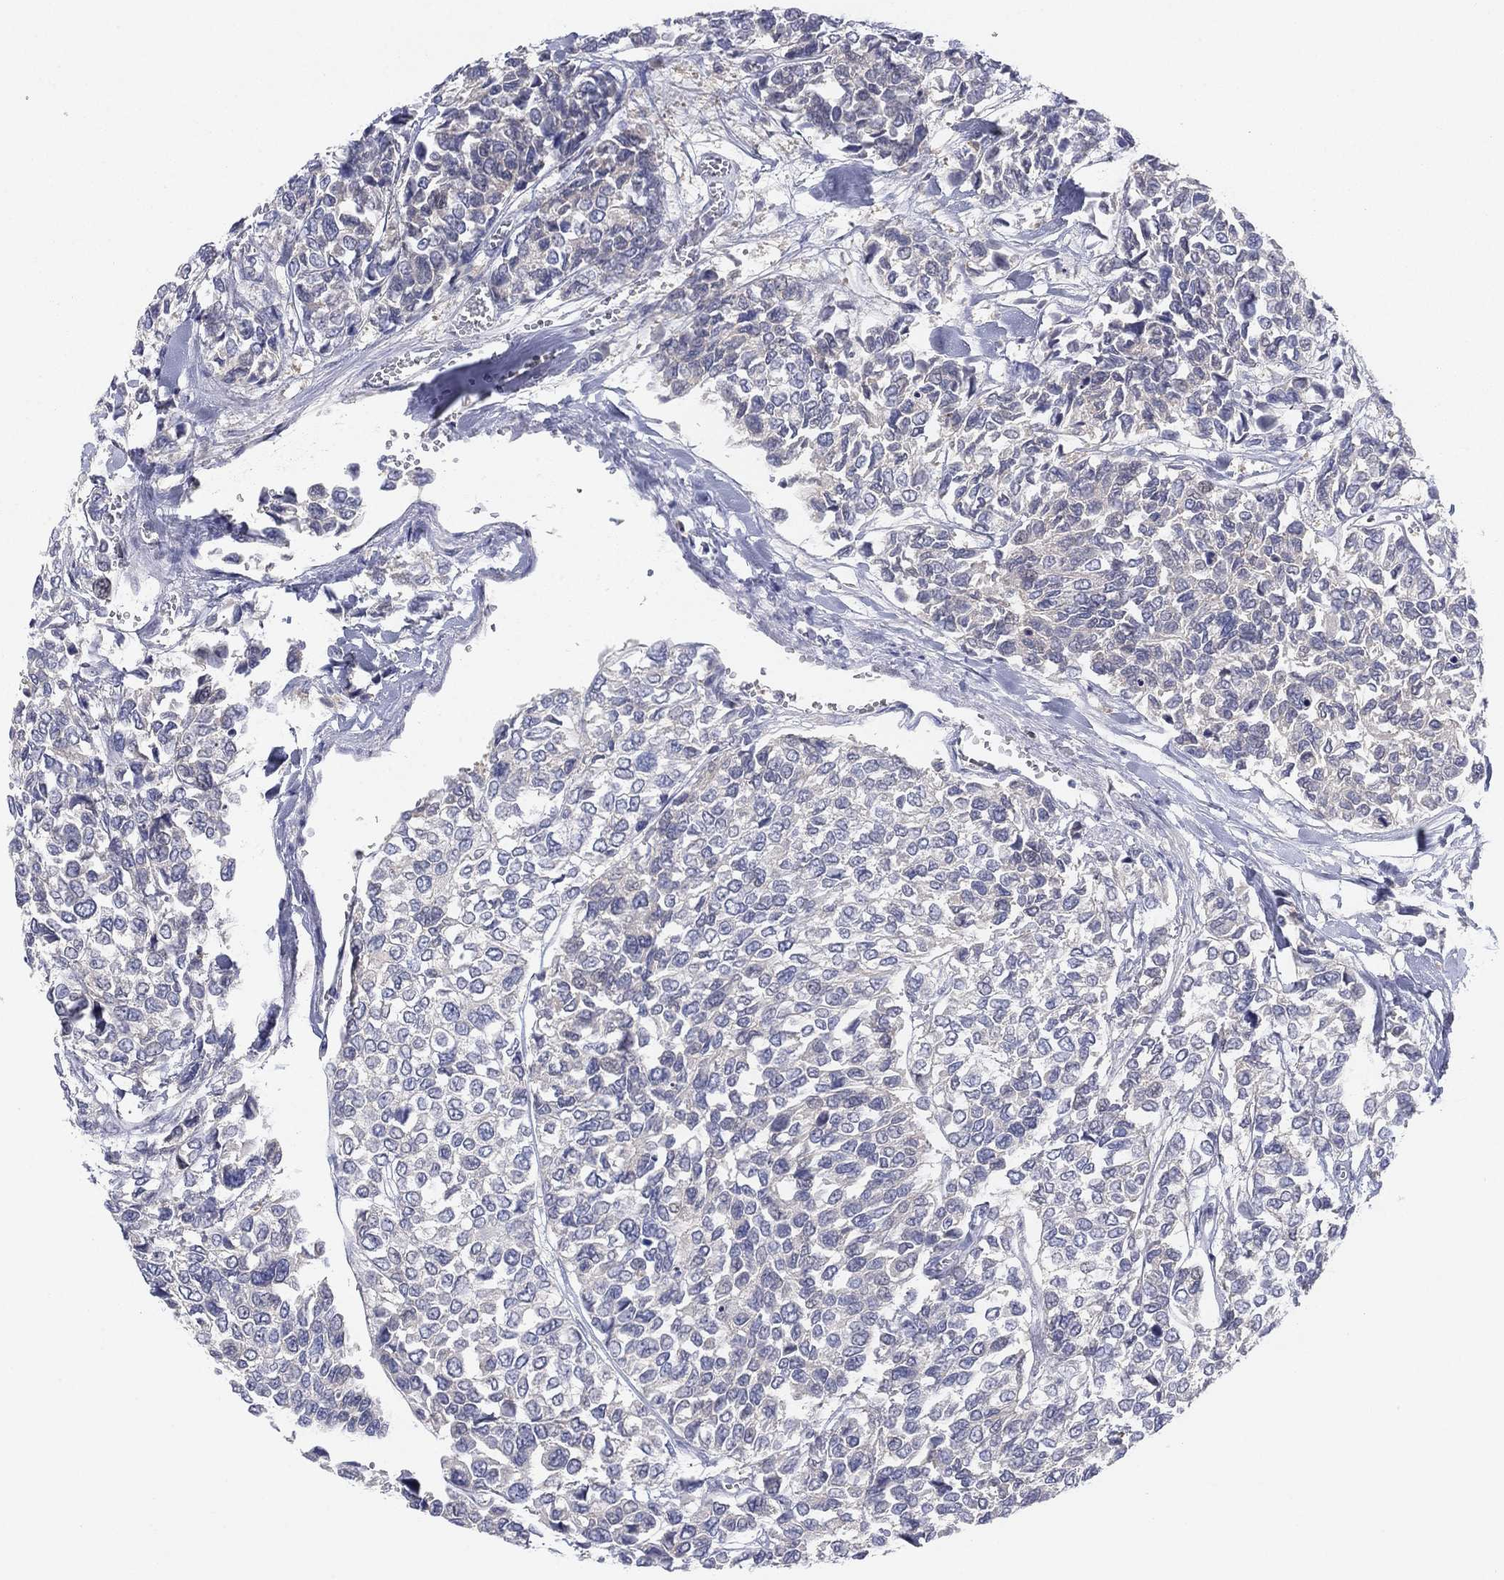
{"staining": {"intensity": "negative", "quantity": "none", "location": "none"}, "tissue": "urothelial cancer", "cell_type": "Tumor cells", "image_type": "cancer", "snomed": [{"axis": "morphology", "description": "Urothelial carcinoma, High grade"}, {"axis": "topography", "description": "Urinary bladder"}], "caption": "Tumor cells are negative for protein expression in human urothelial carcinoma (high-grade).", "gene": "AMN1", "patient": {"sex": "male", "age": 77}}